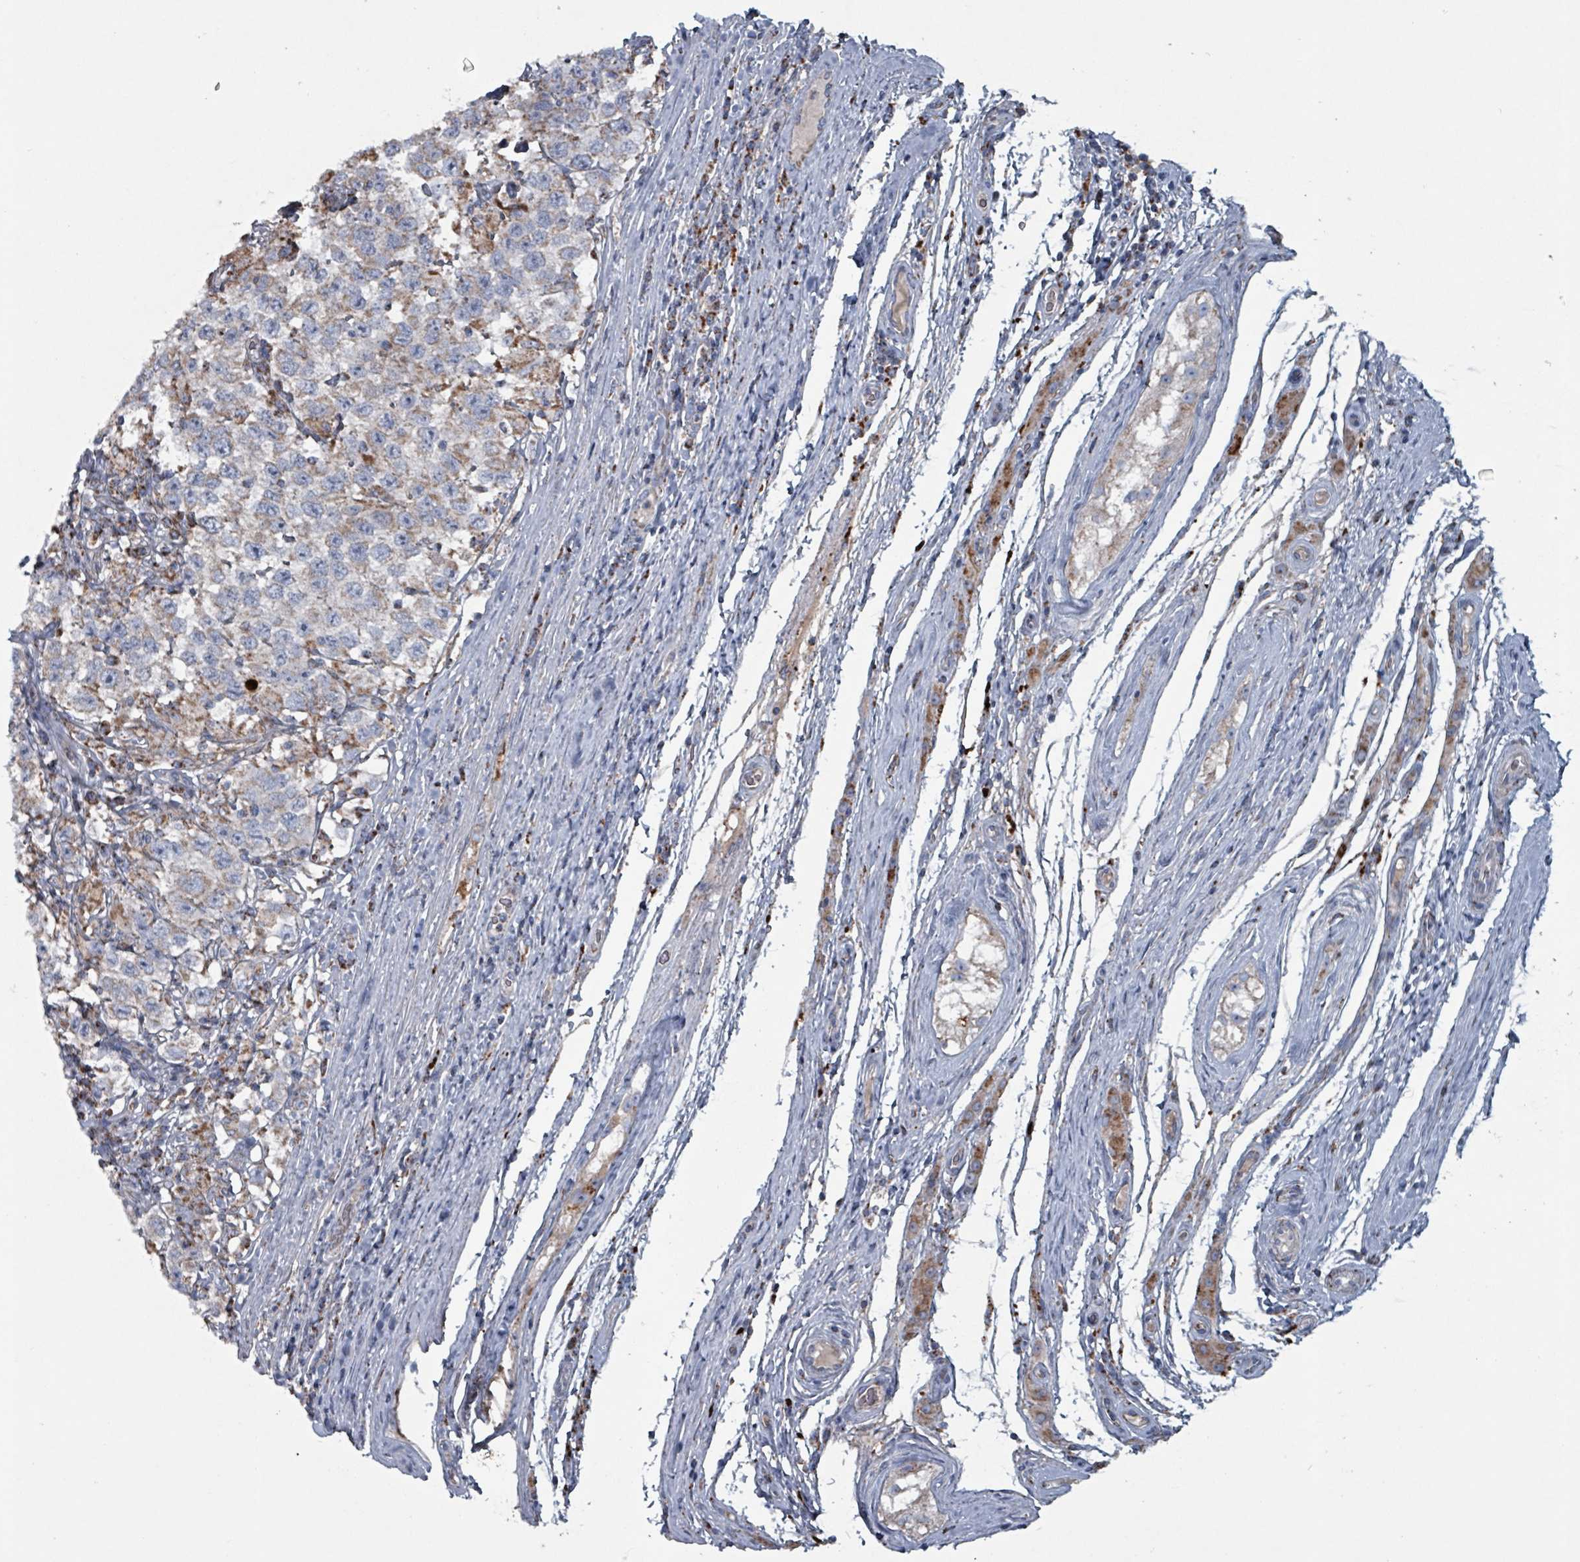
{"staining": {"intensity": "weak", "quantity": "25%-75%", "location": "cytoplasmic/membranous"}, "tissue": "testis cancer", "cell_type": "Tumor cells", "image_type": "cancer", "snomed": [{"axis": "morphology", "description": "Seminoma, NOS"}, {"axis": "topography", "description": "Testis"}], "caption": "Seminoma (testis) stained for a protein displays weak cytoplasmic/membranous positivity in tumor cells.", "gene": "ABHD18", "patient": {"sex": "male", "age": 41}}